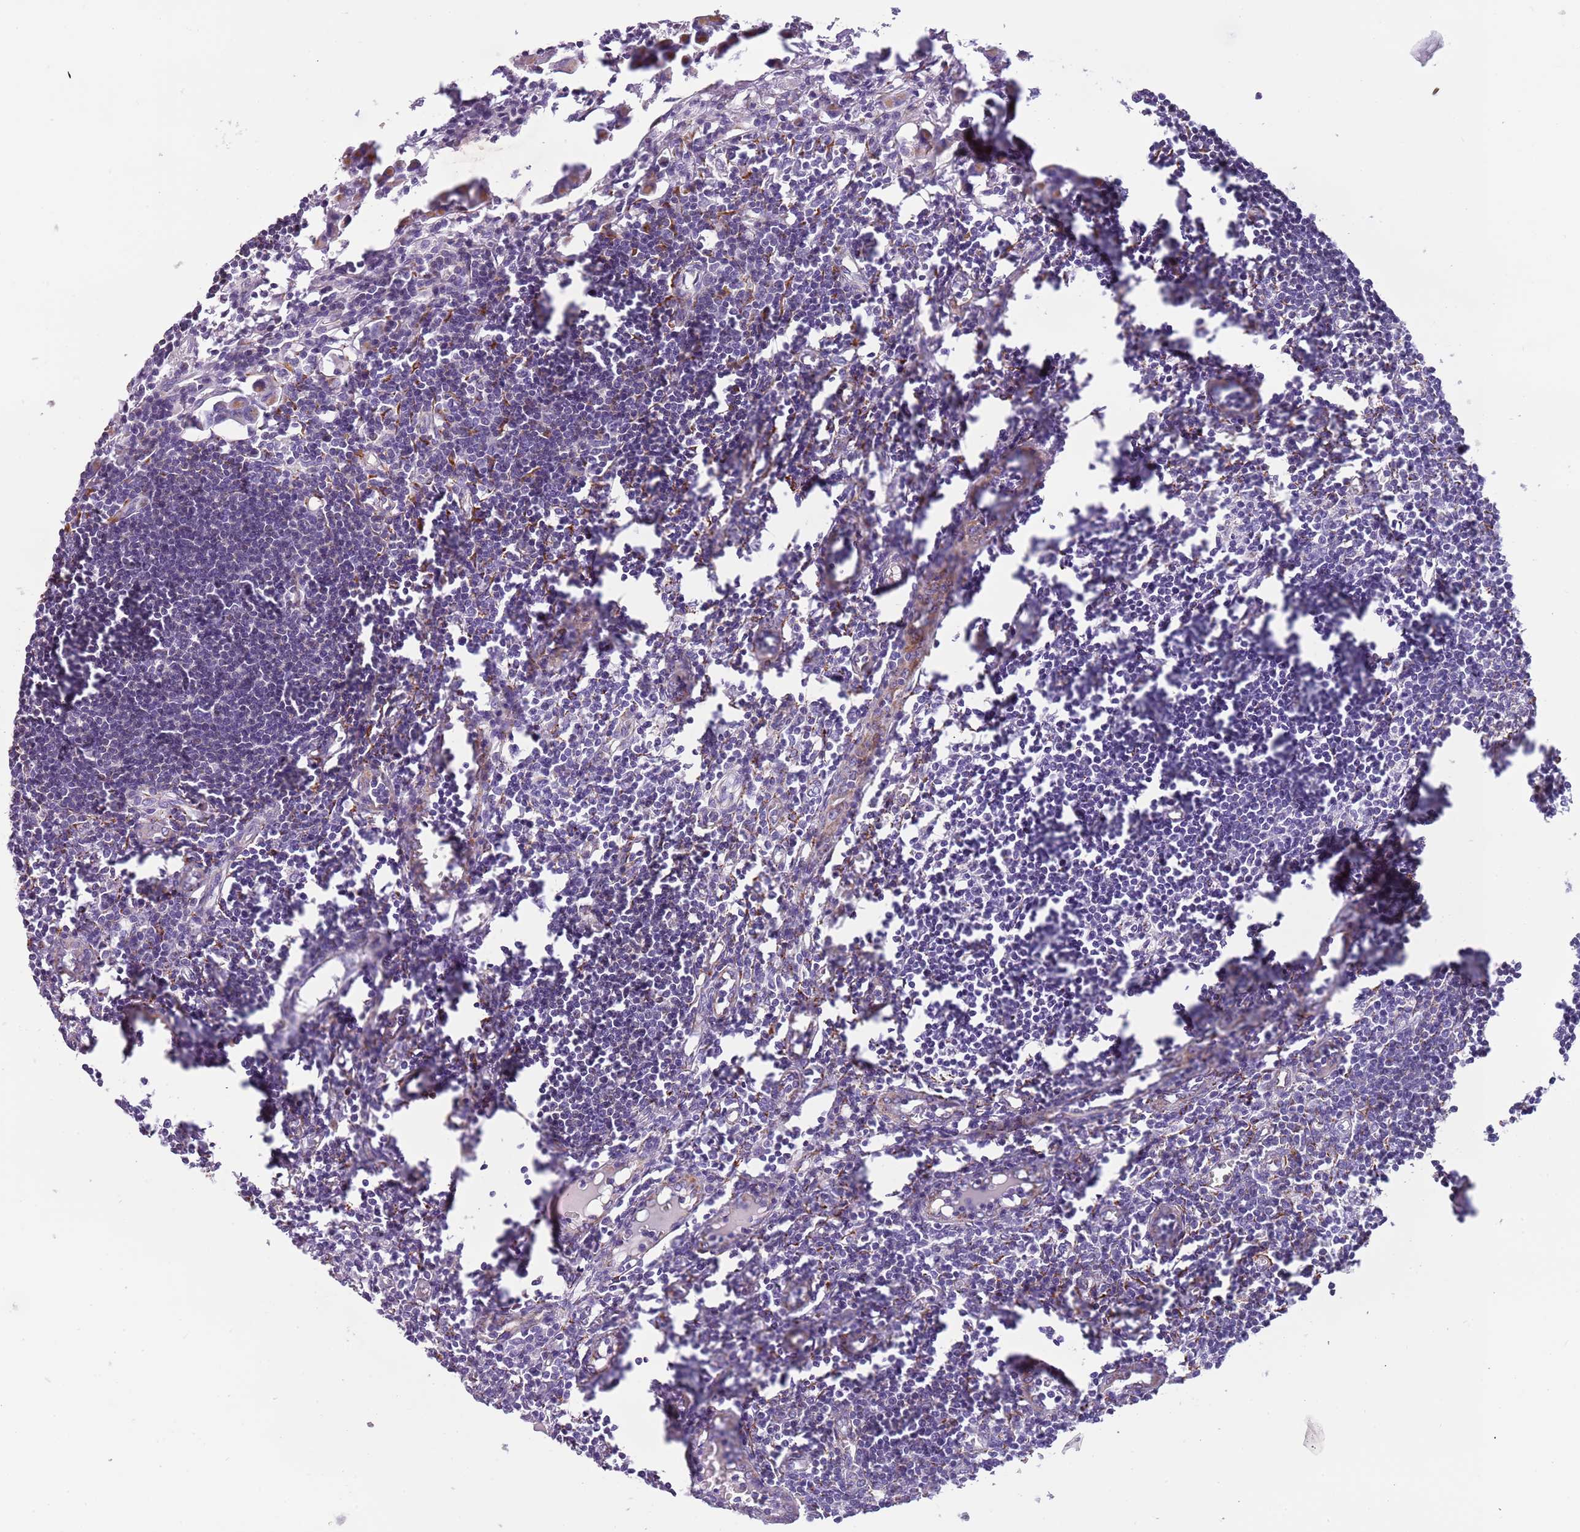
{"staining": {"intensity": "negative", "quantity": "none", "location": "none"}, "tissue": "lymph node", "cell_type": "Germinal center cells", "image_type": "normal", "snomed": [{"axis": "morphology", "description": "Normal tissue, NOS"}, {"axis": "morphology", "description": "Malignant melanoma, Metastatic site"}, {"axis": "topography", "description": "Lymph node"}], "caption": "This is an IHC histopathology image of unremarkable lymph node. There is no staining in germinal center cells.", "gene": "RNF222", "patient": {"sex": "male", "age": 41}}